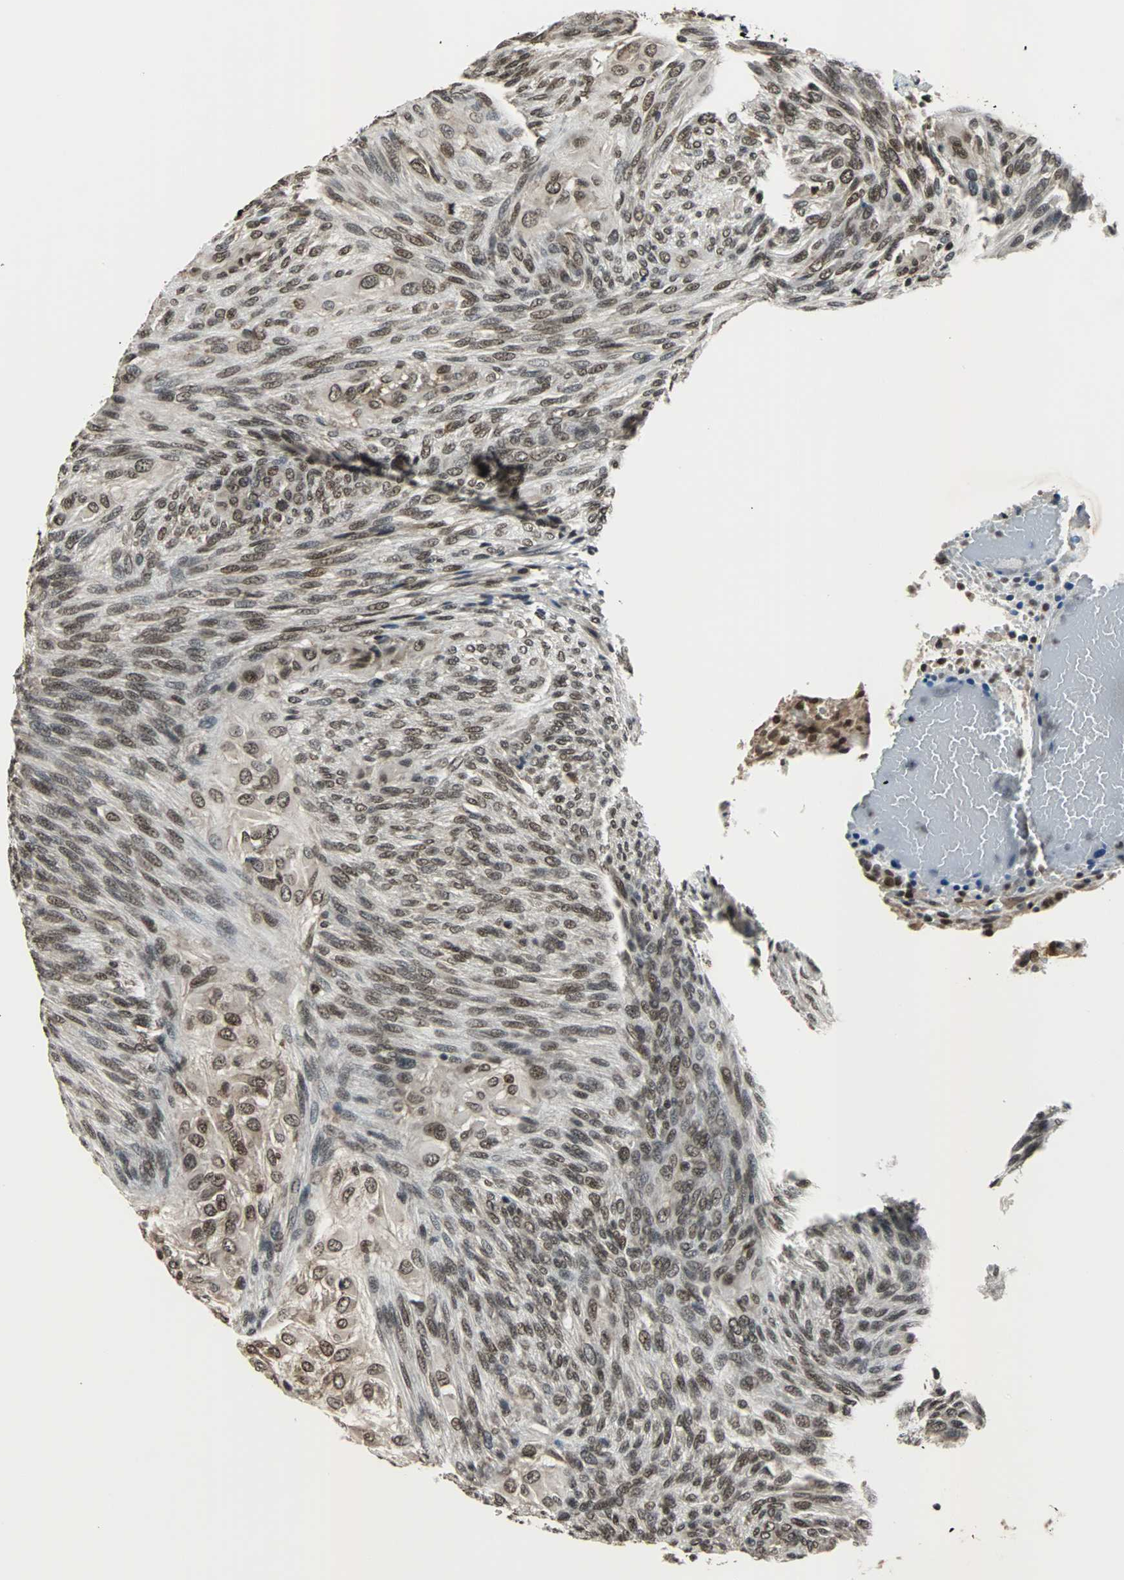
{"staining": {"intensity": "strong", "quantity": ">75%", "location": "nuclear"}, "tissue": "glioma", "cell_type": "Tumor cells", "image_type": "cancer", "snomed": [{"axis": "morphology", "description": "Glioma, malignant, High grade"}, {"axis": "topography", "description": "Cerebral cortex"}], "caption": "This is a histology image of IHC staining of glioma, which shows strong staining in the nuclear of tumor cells.", "gene": "REST", "patient": {"sex": "female", "age": 55}}